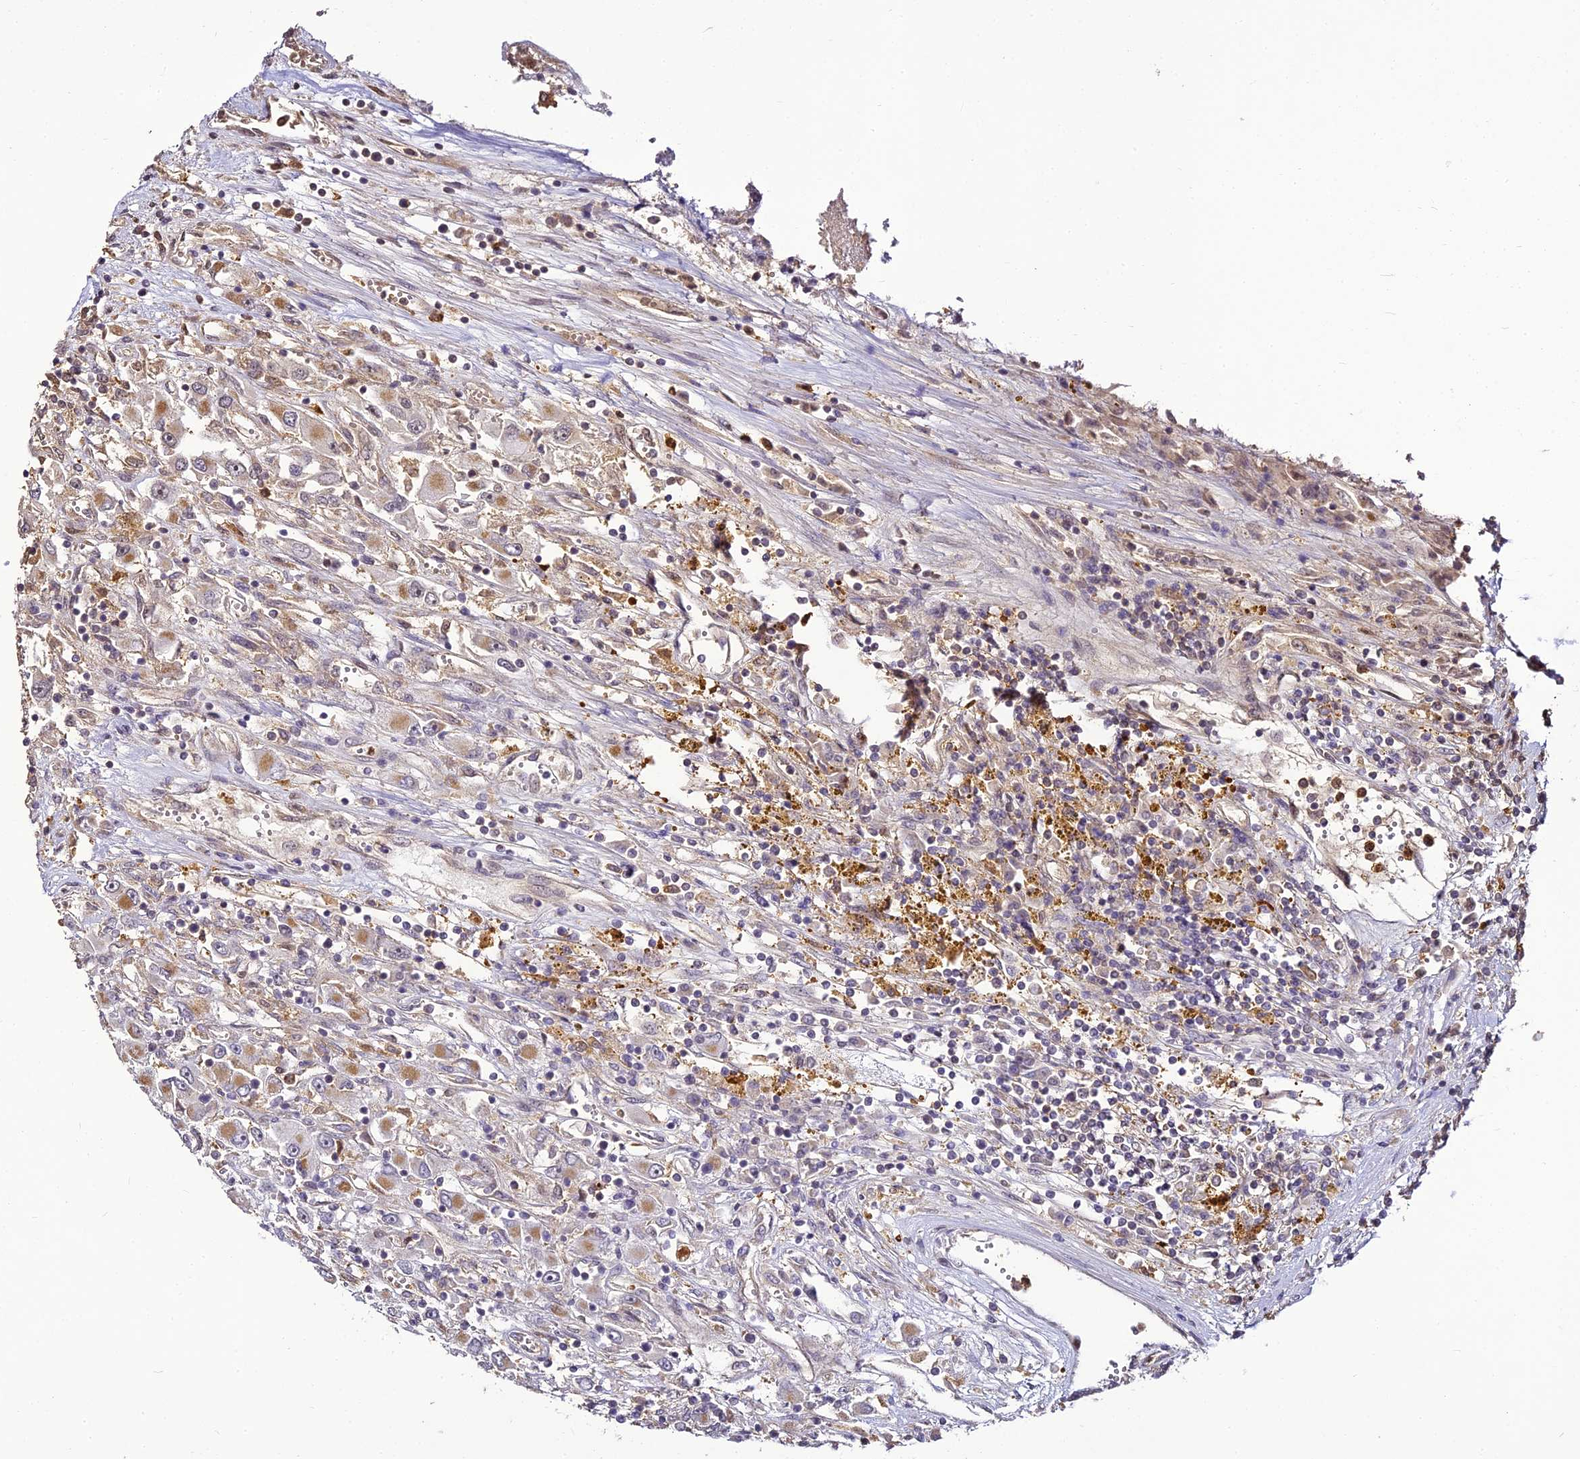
{"staining": {"intensity": "moderate", "quantity": "<25%", "location": "cytoplasmic/membranous"}, "tissue": "renal cancer", "cell_type": "Tumor cells", "image_type": "cancer", "snomed": [{"axis": "morphology", "description": "Adenocarcinoma, NOS"}, {"axis": "topography", "description": "Kidney"}], "caption": "Adenocarcinoma (renal) tissue shows moderate cytoplasmic/membranous positivity in about <25% of tumor cells, visualized by immunohistochemistry. The protein of interest is stained brown, and the nuclei are stained in blue (DAB (3,3'-diaminobenzidine) IHC with brightfield microscopy, high magnification).", "gene": "BCDIN3D", "patient": {"sex": "female", "age": 52}}